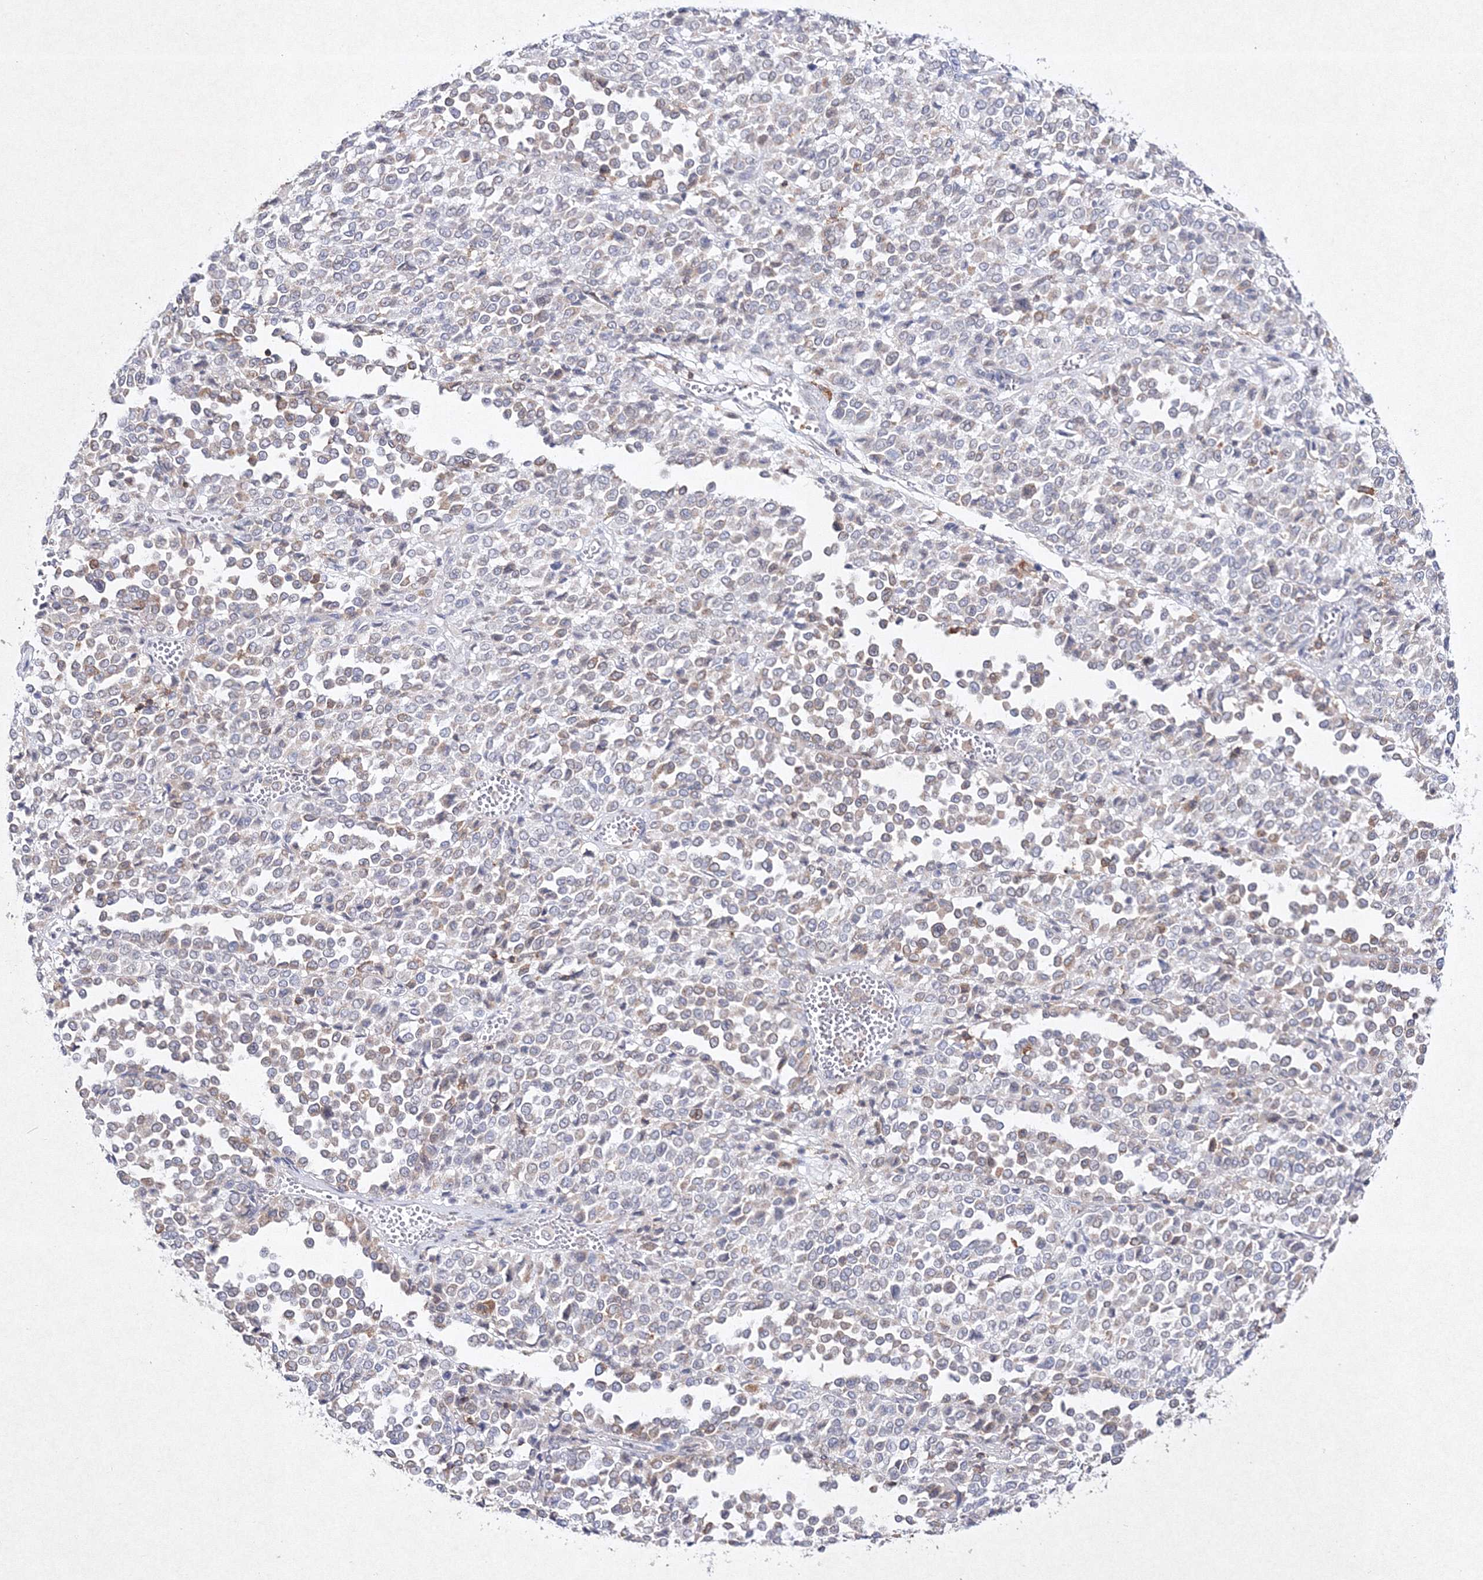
{"staining": {"intensity": "negative", "quantity": "none", "location": "none"}, "tissue": "melanoma", "cell_type": "Tumor cells", "image_type": "cancer", "snomed": [{"axis": "morphology", "description": "Malignant melanoma, Metastatic site"}, {"axis": "topography", "description": "Pancreas"}], "caption": "Tumor cells are negative for protein expression in human melanoma.", "gene": "HCST", "patient": {"sex": "female", "age": 30}}